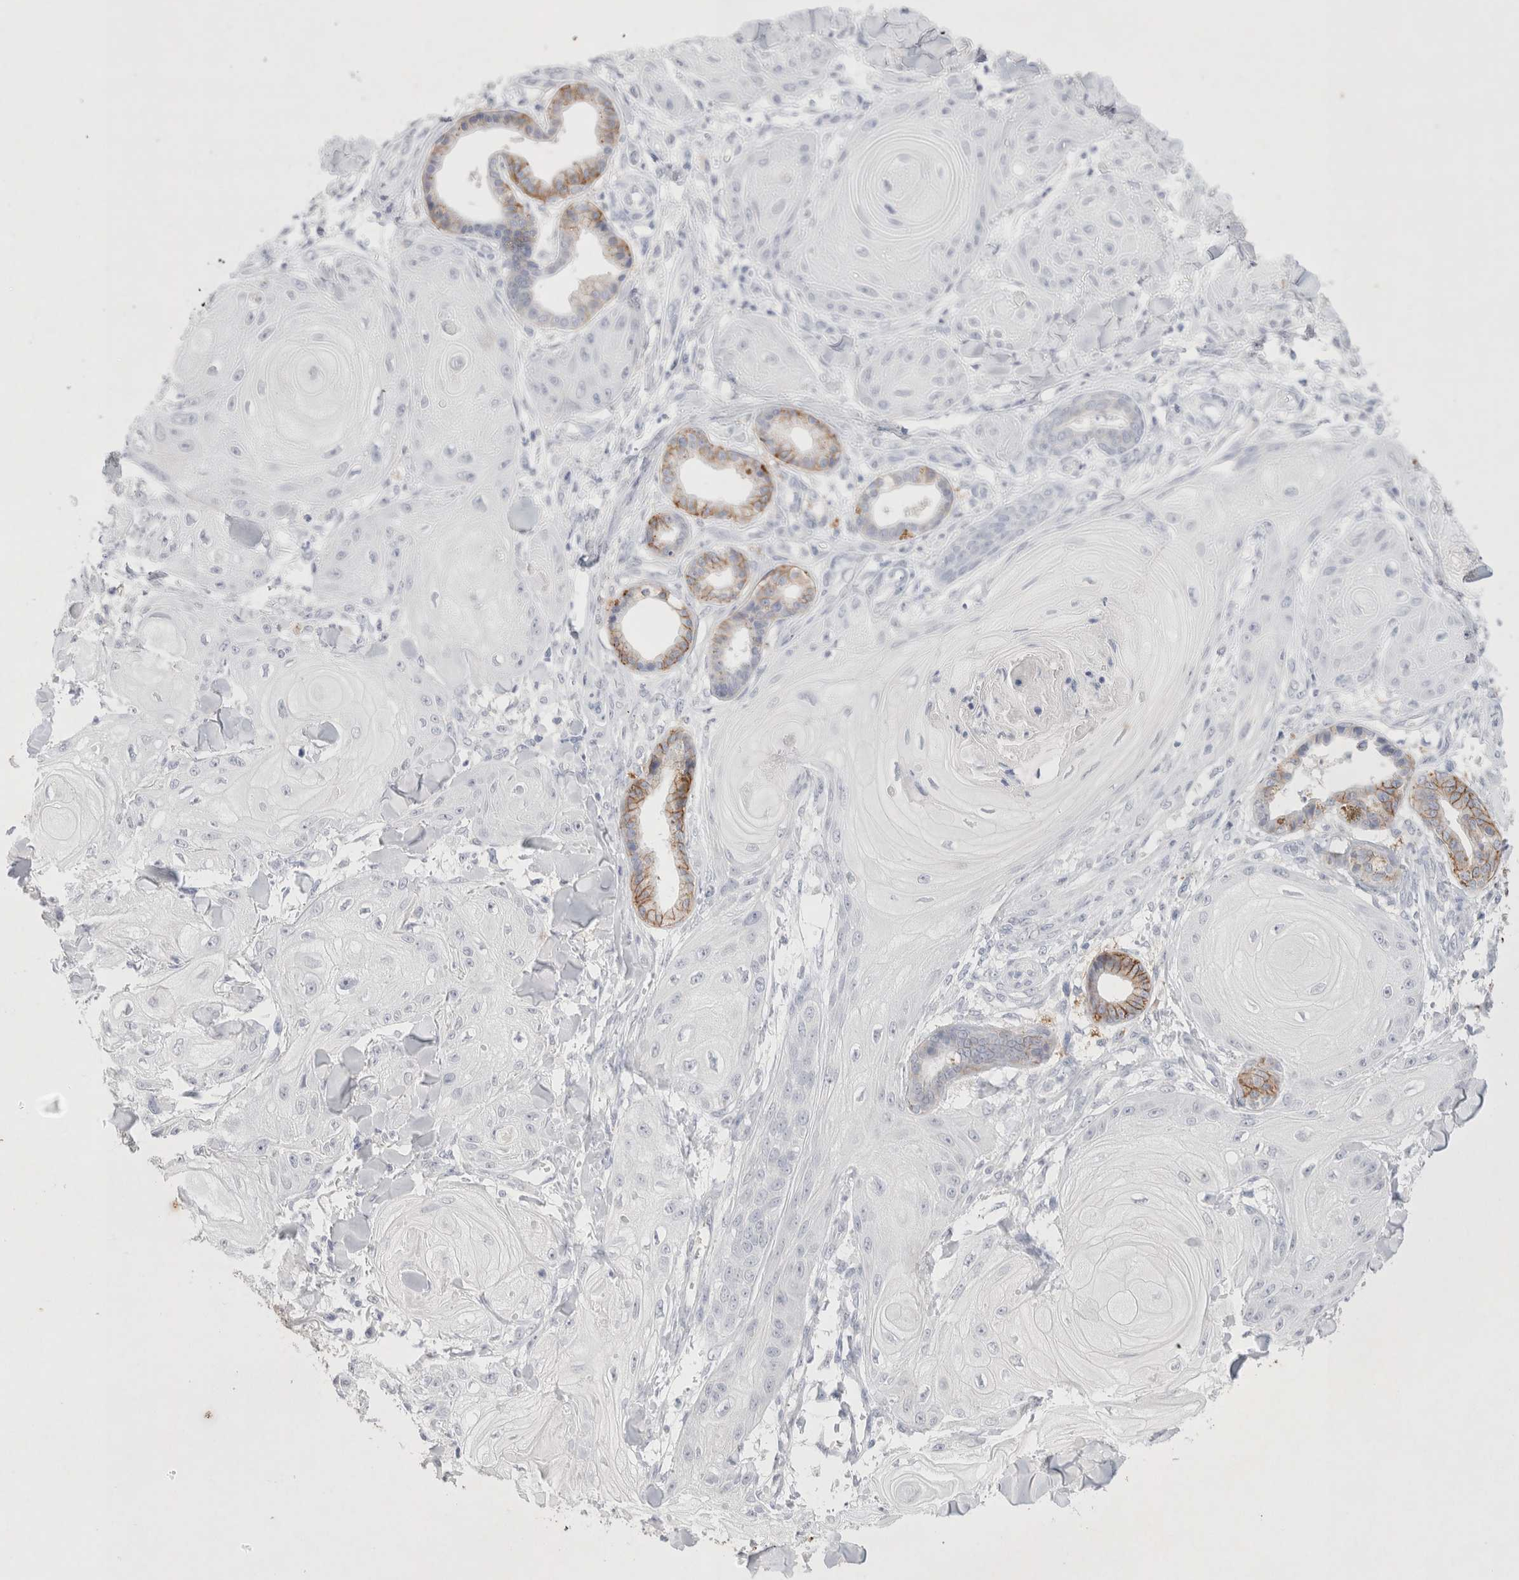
{"staining": {"intensity": "negative", "quantity": "none", "location": "none"}, "tissue": "skin cancer", "cell_type": "Tumor cells", "image_type": "cancer", "snomed": [{"axis": "morphology", "description": "Squamous cell carcinoma, NOS"}, {"axis": "topography", "description": "Skin"}], "caption": "This micrograph is of skin squamous cell carcinoma stained with immunohistochemistry to label a protein in brown with the nuclei are counter-stained blue. There is no positivity in tumor cells.", "gene": "EPCAM", "patient": {"sex": "male", "age": 74}}